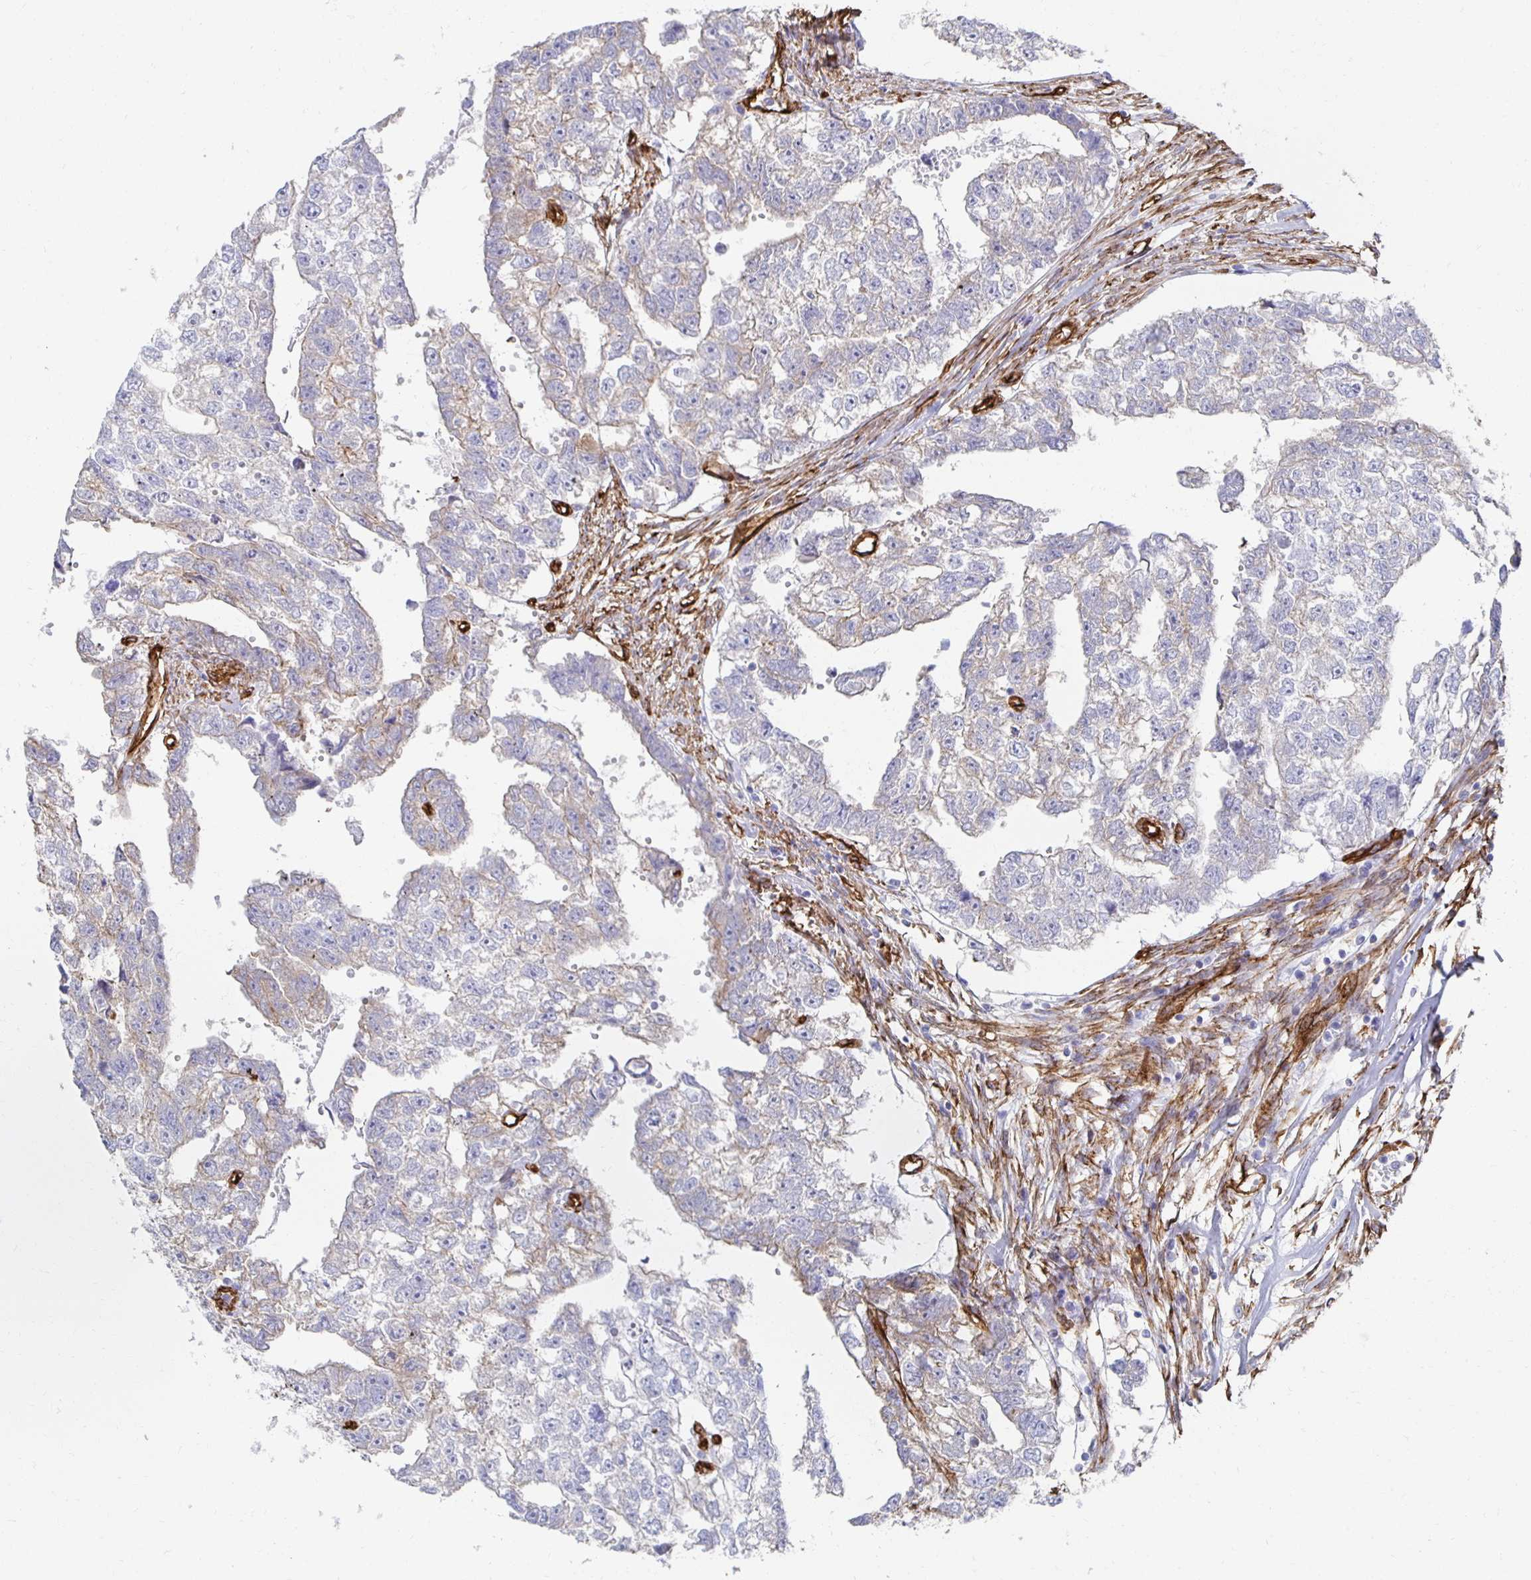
{"staining": {"intensity": "weak", "quantity": "25%-75%", "location": "cytoplasmic/membranous"}, "tissue": "testis cancer", "cell_type": "Tumor cells", "image_type": "cancer", "snomed": [{"axis": "morphology", "description": "Carcinoma, Embryonal, NOS"}, {"axis": "morphology", "description": "Teratoma, malignant, NOS"}, {"axis": "topography", "description": "Testis"}], "caption": "A brown stain highlights weak cytoplasmic/membranous staining of a protein in testis malignant teratoma tumor cells. The protein is stained brown, and the nuclei are stained in blue (DAB IHC with brightfield microscopy, high magnification).", "gene": "VIPR2", "patient": {"sex": "male", "age": 44}}